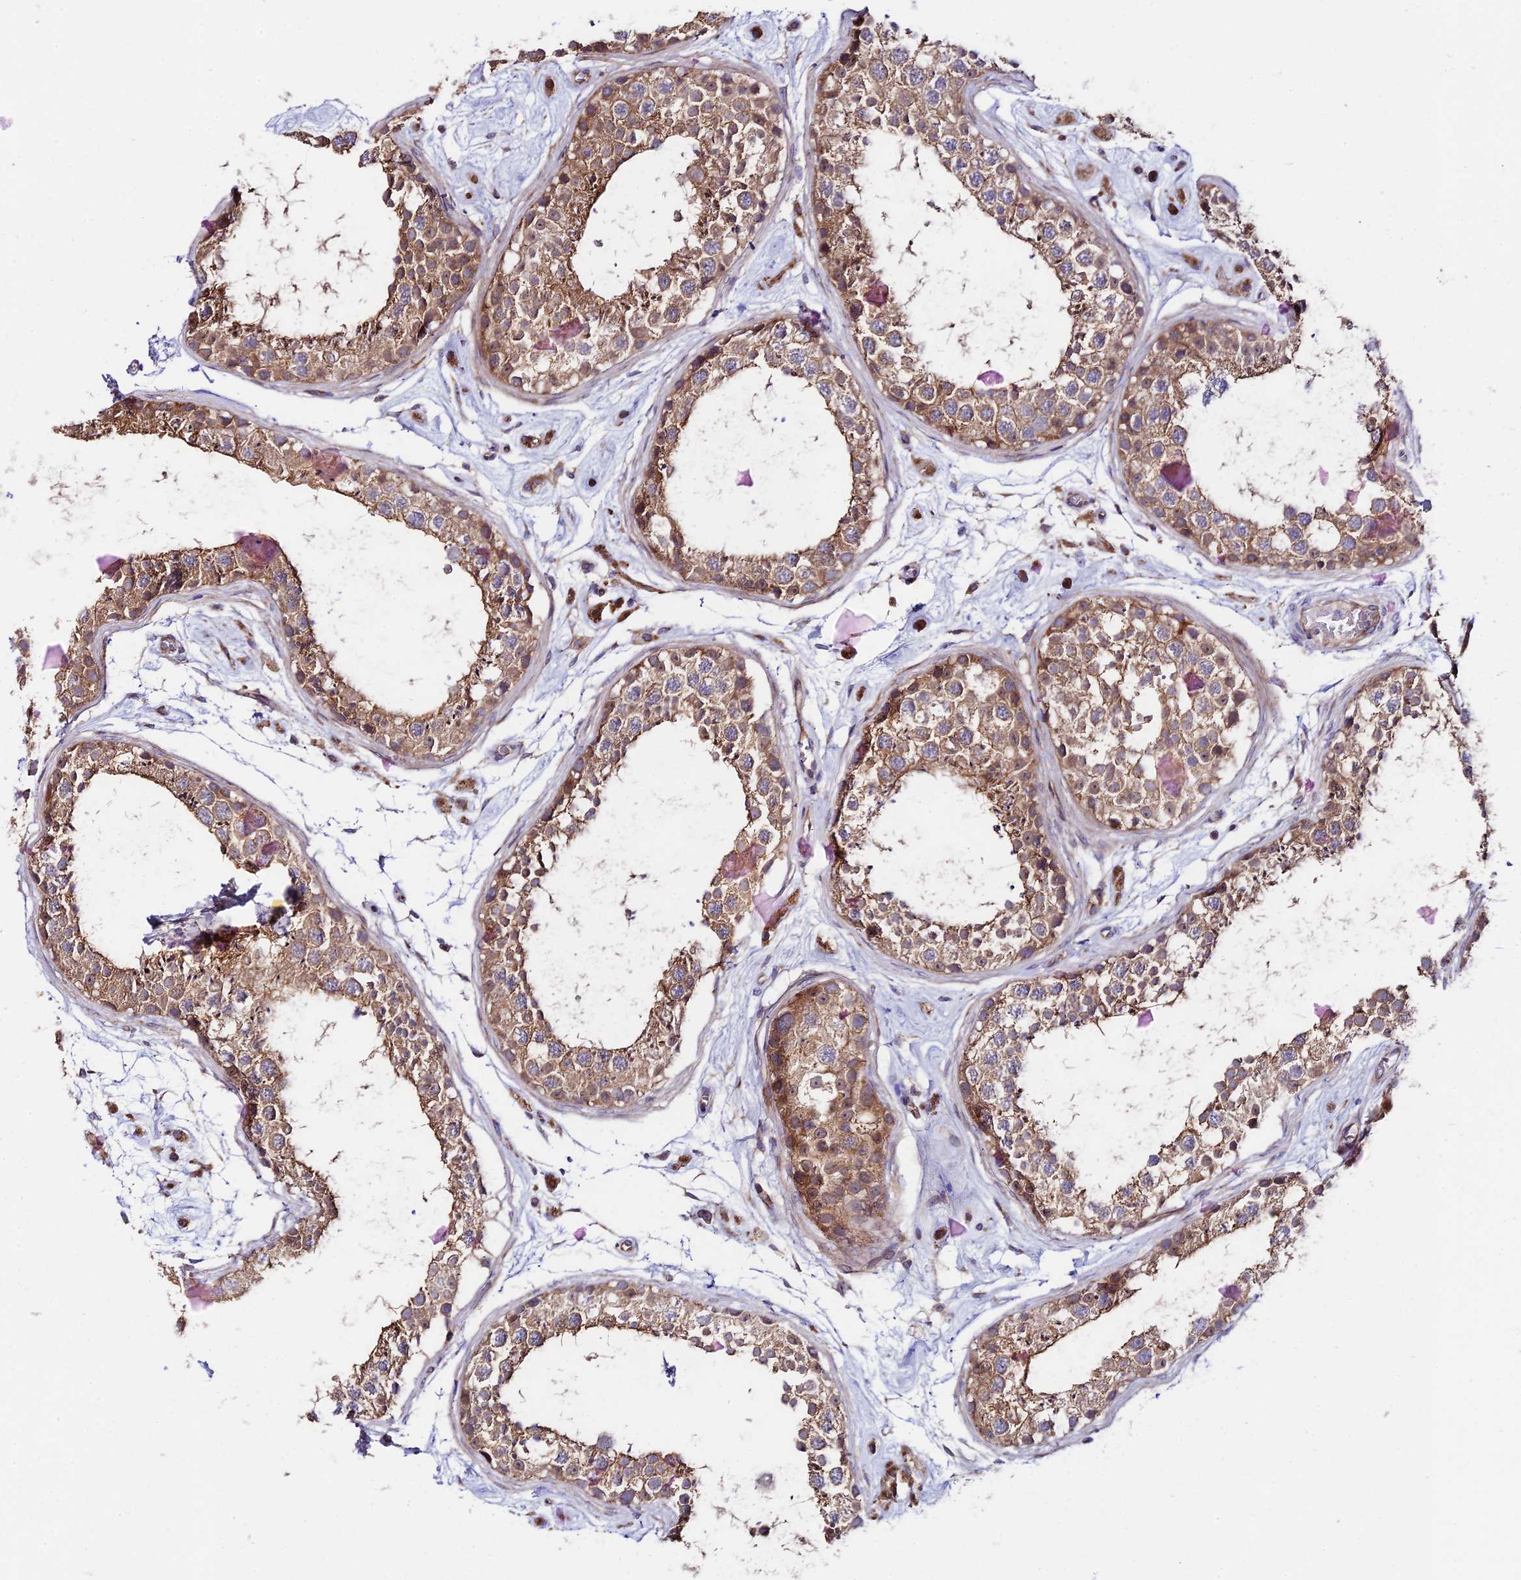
{"staining": {"intensity": "moderate", "quantity": ">75%", "location": "cytoplasmic/membranous"}, "tissue": "testis", "cell_type": "Cells in seminiferous ducts", "image_type": "normal", "snomed": [{"axis": "morphology", "description": "Normal tissue, NOS"}, {"axis": "topography", "description": "Testis"}], "caption": "Cells in seminiferous ducts reveal medium levels of moderate cytoplasmic/membranous positivity in approximately >75% of cells in unremarkable human testis.", "gene": "VPS13C", "patient": {"sex": "male", "age": 25}}